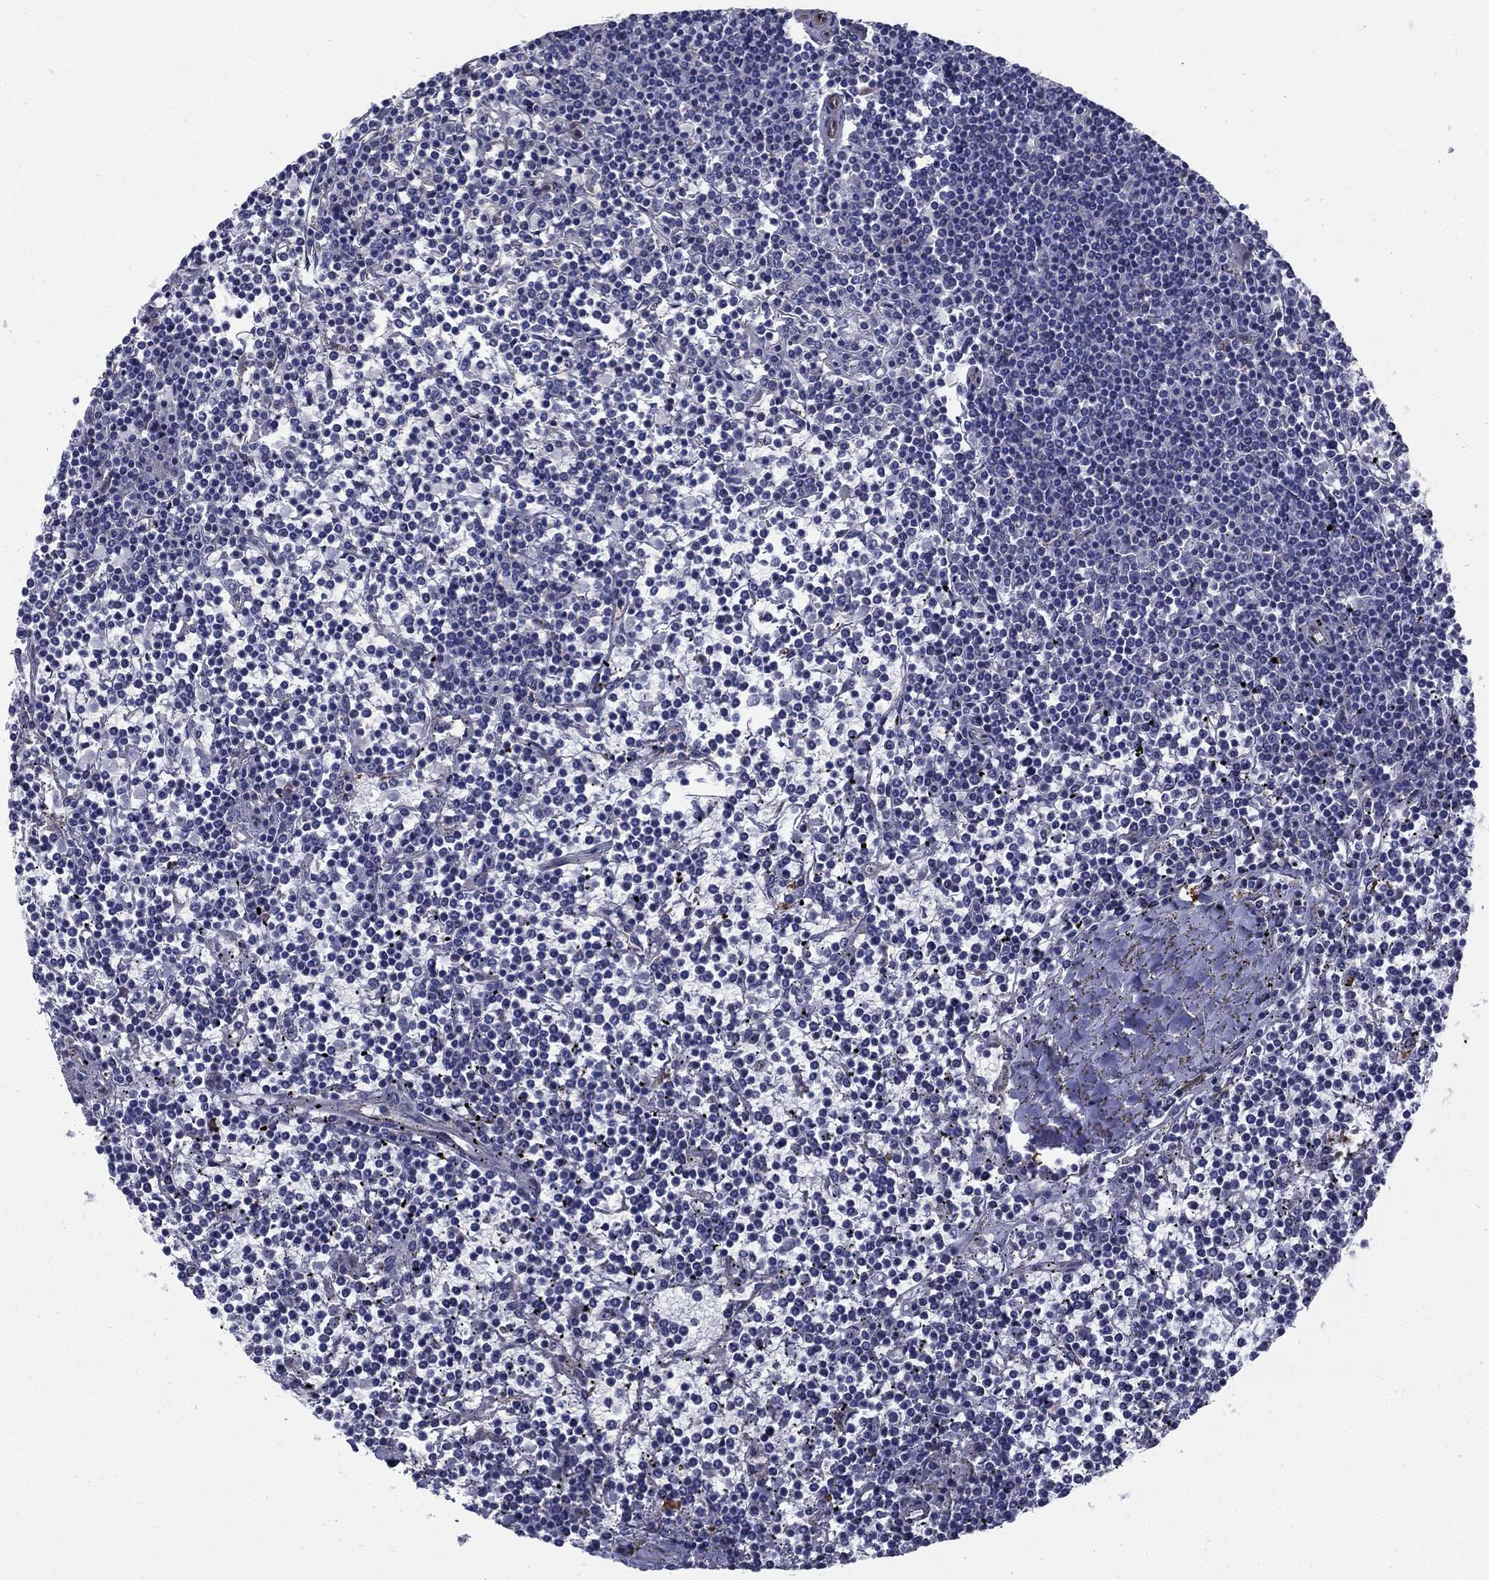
{"staining": {"intensity": "negative", "quantity": "none", "location": "none"}, "tissue": "lymphoma", "cell_type": "Tumor cells", "image_type": "cancer", "snomed": [{"axis": "morphology", "description": "Malignant lymphoma, non-Hodgkin's type, Low grade"}, {"axis": "topography", "description": "Spleen"}], "caption": "An immunohistochemistry (IHC) photomicrograph of lymphoma is shown. There is no staining in tumor cells of lymphoma.", "gene": "EMP2", "patient": {"sex": "female", "age": 19}}